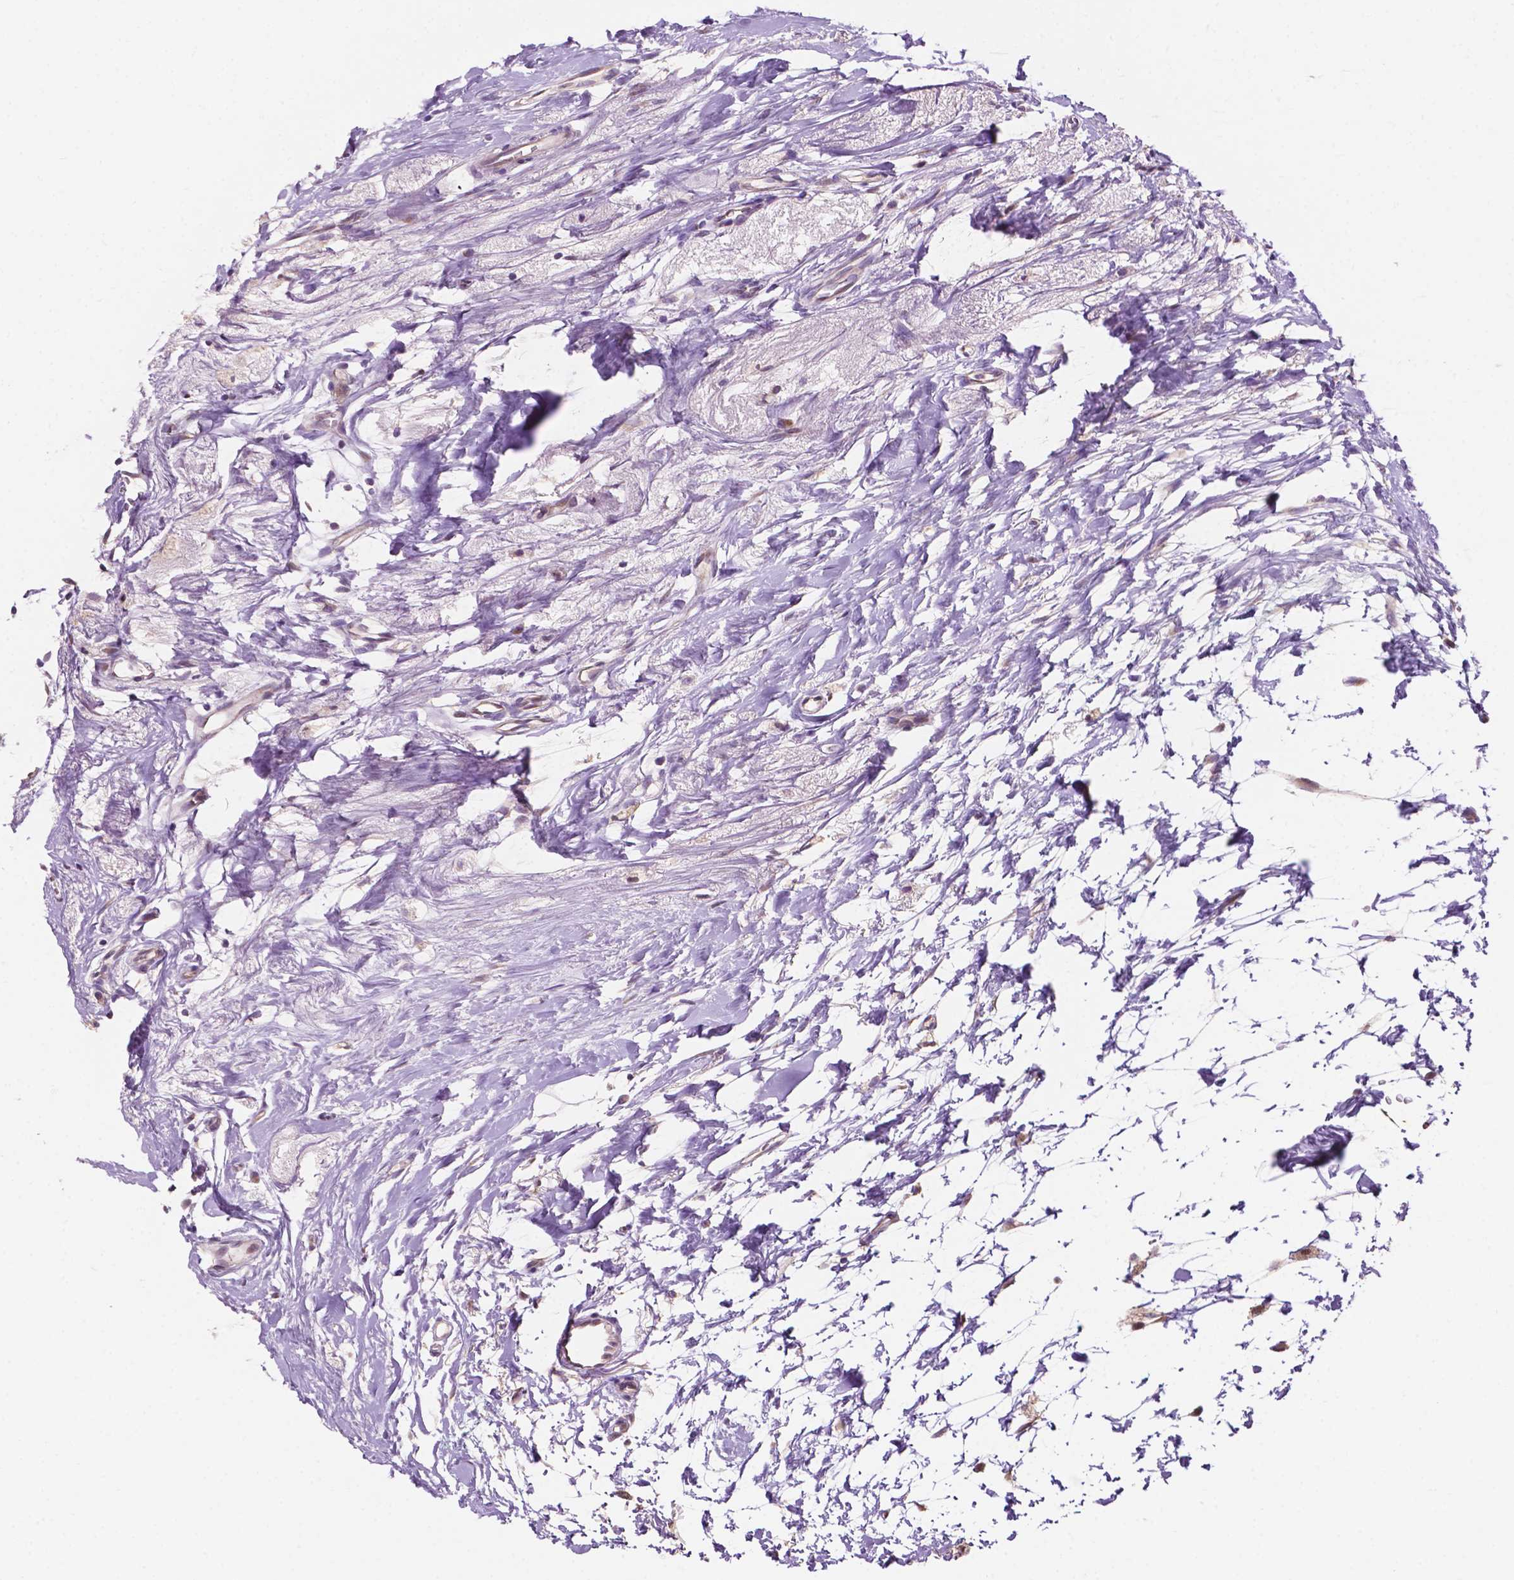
{"staining": {"intensity": "weak", "quantity": "<25%", "location": "cytoplasmic/membranous"}, "tissue": "breast cancer", "cell_type": "Tumor cells", "image_type": "cancer", "snomed": [{"axis": "morphology", "description": "Duct carcinoma"}, {"axis": "topography", "description": "Breast"}], "caption": "Breast cancer was stained to show a protein in brown. There is no significant expression in tumor cells. Nuclei are stained in blue.", "gene": "CLDN17", "patient": {"sex": "female", "age": 43}}